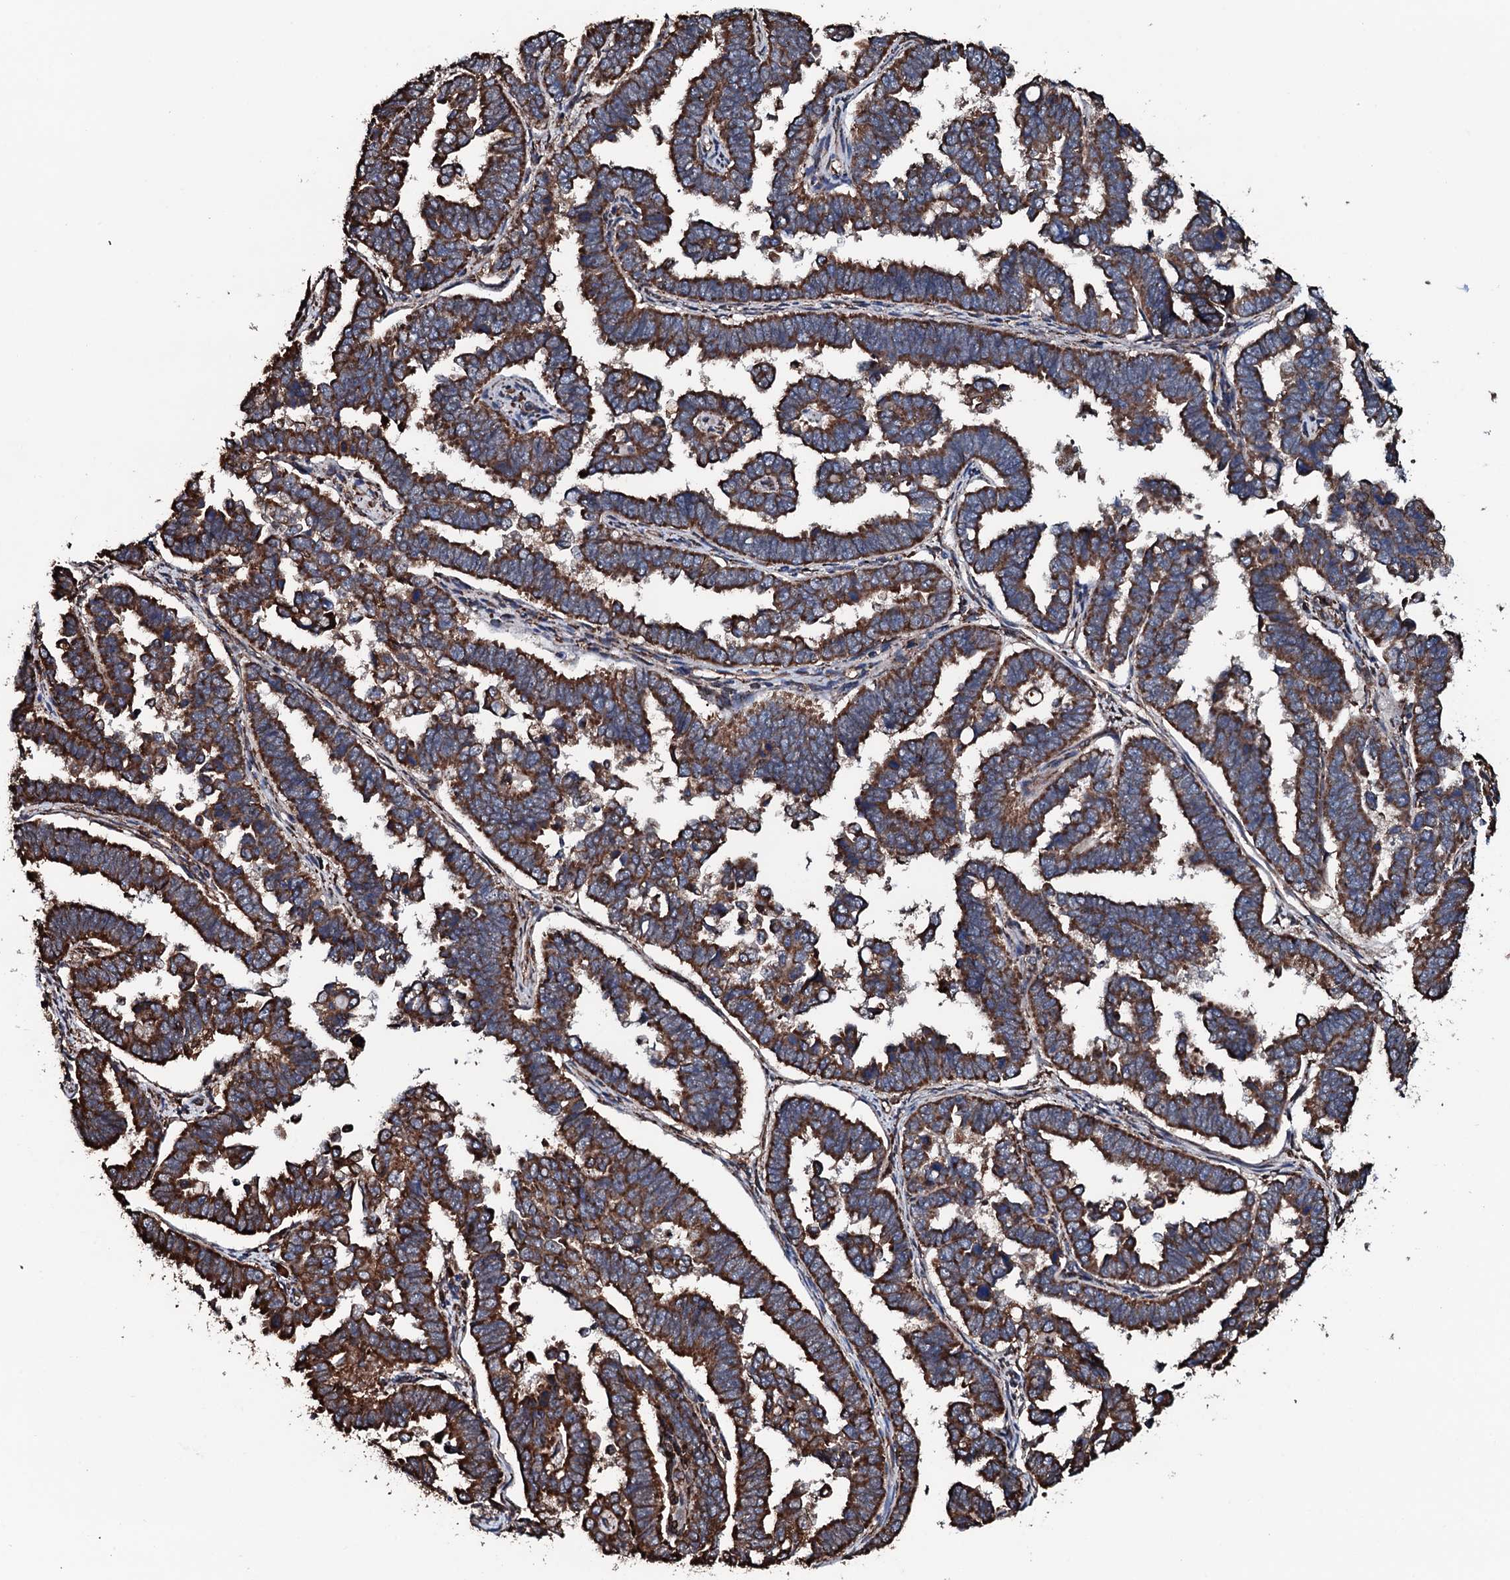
{"staining": {"intensity": "strong", "quantity": ">75%", "location": "cytoplasmic/membranous"}, "tissue": "endometrial cancer", "cell_type": "Tumor cells", "image_type": "cancer", "snomed": [{"axis": "morphology", "description": "Adenocarcinoma, NOS"}, {"axis": "topography", "description": "Endometrium"}], "caption": "Immunohistochemistry staining of endometrial cancer, which displays high levels of strong cytoplasmic/membranous positivity in approximately >75% of tumor cells indicating strong cytoplasmic/membranous protein staining. The staining was performed using DAB (brown) for protein detection and nuclei were counterstained in hematoxylin (blue).", "gene": "RAB12", "patient": {"sex": "female", "age": 75}}